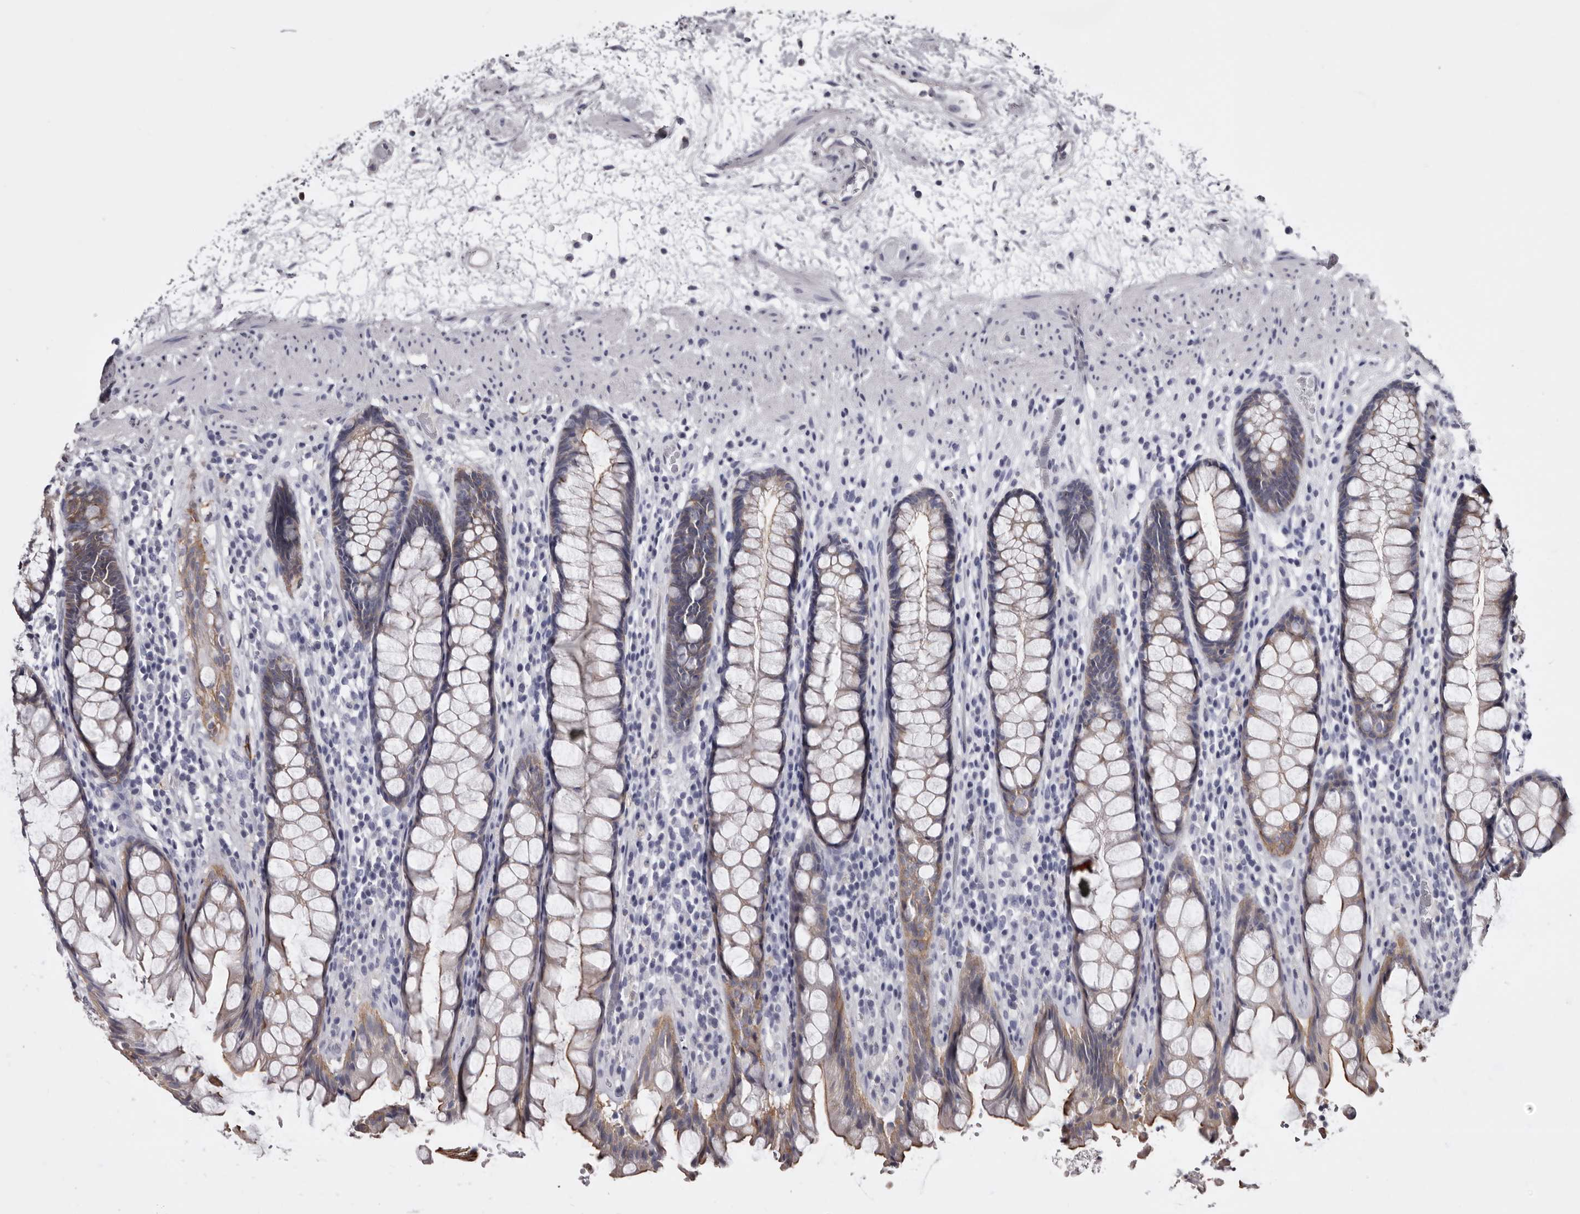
{"staining": {"intensity": "moderate", "quantity": ">75%", "location": "cytoplasmic/membranous"}, "tissue": "rectum", "cell_type": "Glandular cells", "image_type": "normal", "snomed": [{"axis": "morphology", "description": "Normal tissue, NOS"}, {"axis": "topography", "description": "Rectum"}], "caption": "This histopathology image shows immunohistochemistry (IHC) staining of normal rectum, with medium moderate cytoplasmic/membranous expression in approximately >75% of glandular cells.", "gene": "LAD1", "patient": {"sex": "male", "age": 64}}